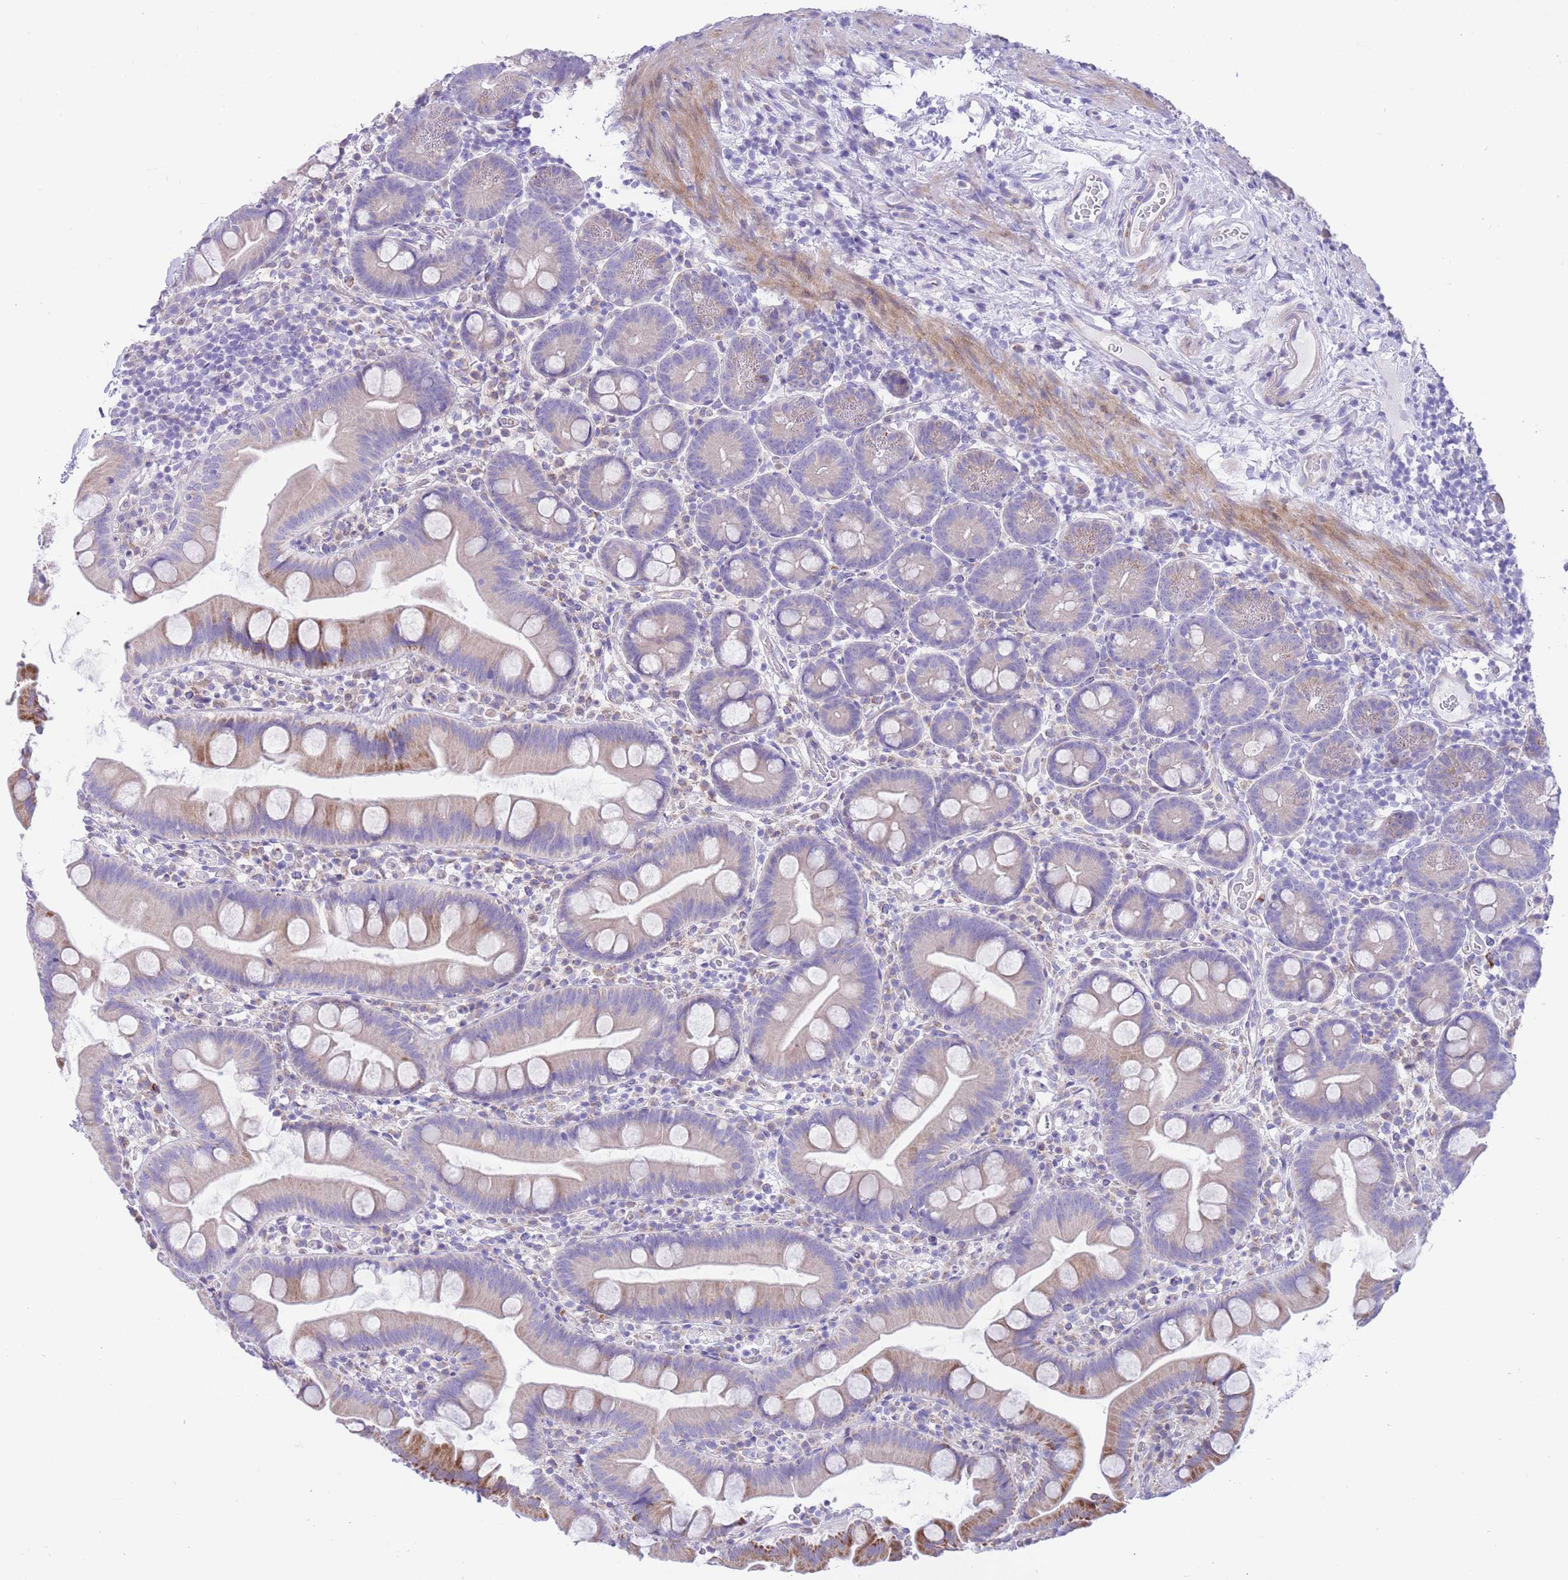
{"staining": {"intensity": "weak", "quantity": "25%-75%", "location": "cytoplasmic/membranous"}, "tissue": "small intestine", "cell_type": "Glandular cells", "image_type": "normal", "snomed": [{"axis": "morphology", "description": "Normal tissue, NOS"}, {"axis": "topography", "description": "Small intestine"}], "caption": "Immunohistochemical staining of benign human small intestine shows low levels of weak cytoplasmic/membranous expression in about 25%-75% of glandular cells.", "gene": "QTRT1", "patient": {"sex": "female", "age": 68}}